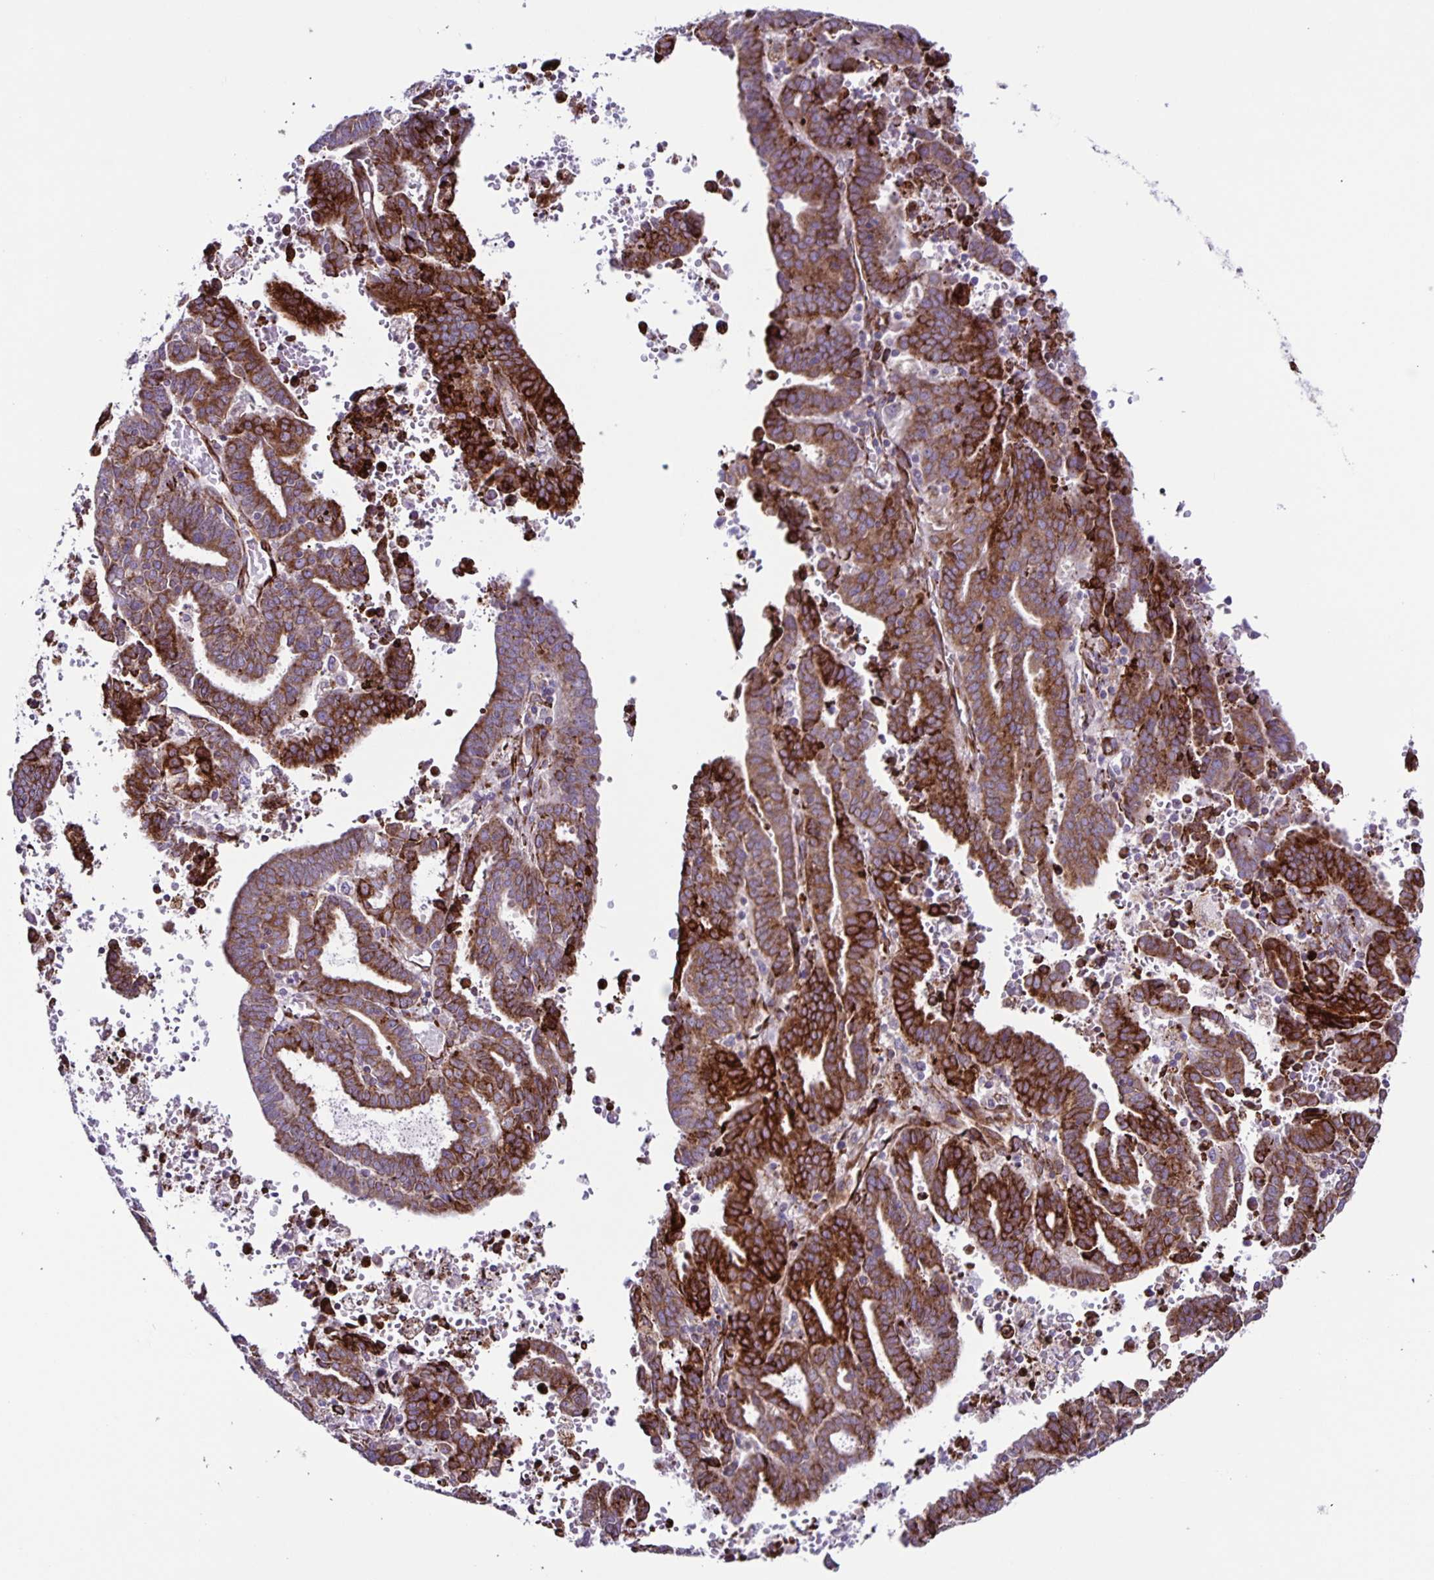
{"staining": {"intensity": "strong", "quantity": "25%-75%", "location": "cytoplasmic/membranous"}, "tissue": "endometrial cancer", "cell_type": "Tumor cells", "image_type": "cancer", "snomed": [{"axis": "morphology", "description": "Adenocarcinoma, NOS"}, {"axis": "topography", "description": "Uterus"}], "caption": "Human endometrial adenocarcinoma stained for a protein (brown) demonstrates strong cytoplasmic/membranous positive expression in about 25%-75% of tumor cells.", "gene": "OSBPL5", "patient": {"sex": "female", "age": 83}}